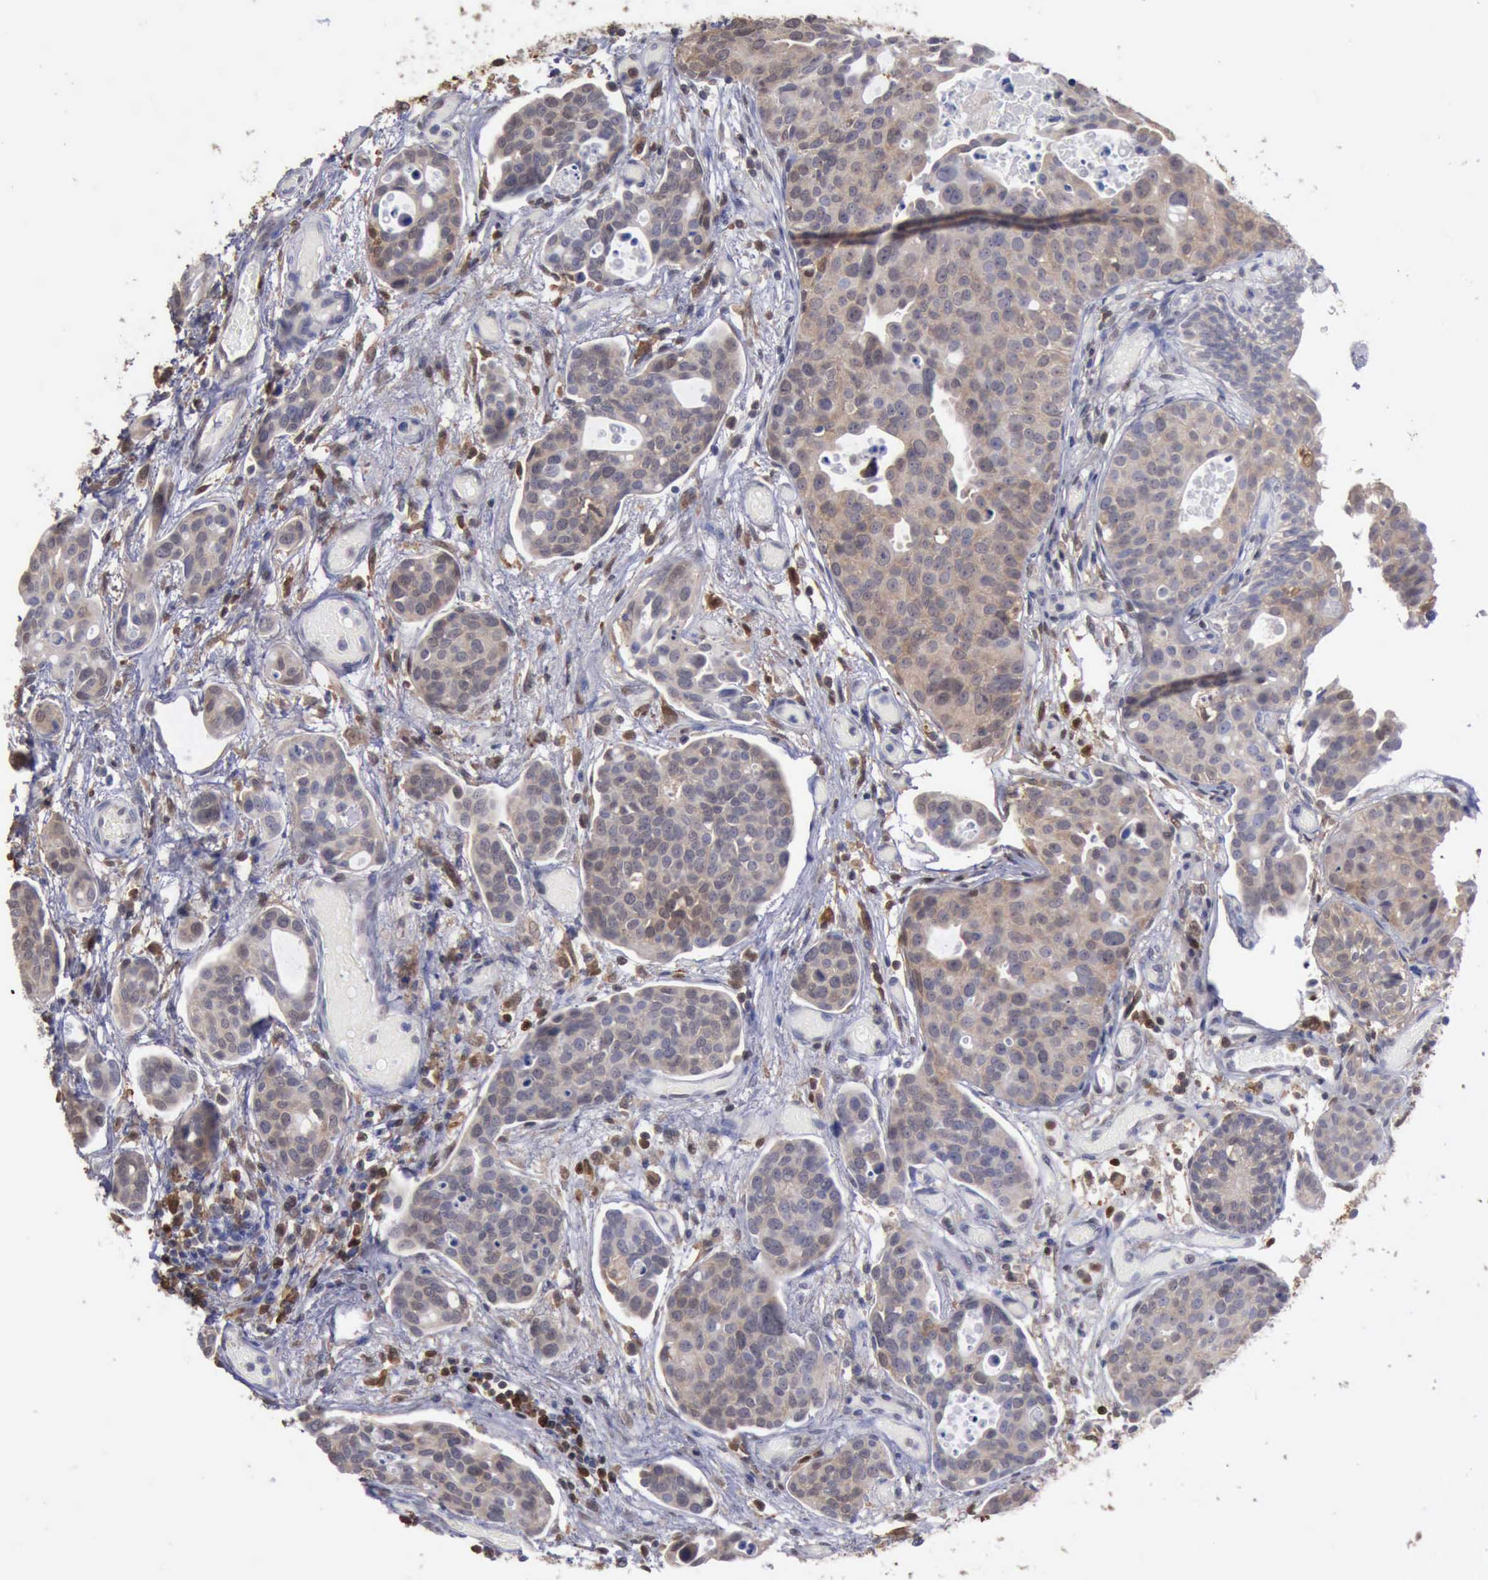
{"staining": {"intensity": "weak", "quantity": ">75%", "location": "cytoplasmic/membranous"}, "tissue": "urothelial cancer", "cell_type": "Tumor cells", "image_type": "cancer", "snomed": [{"axis": "morphology", "description": "Urothelial carcinoma, High grade"}, {"axis": "topography", "description": "Urinary bladder"}], "caption": "Urothelial cancer stained with immunohistochemistry (IHC) exhibits weak cytoplasmic/membranous staining in approximately >75% of tumor cells.", "gene": "STAT1", "patient": {"sex": "male", "age": 78}}